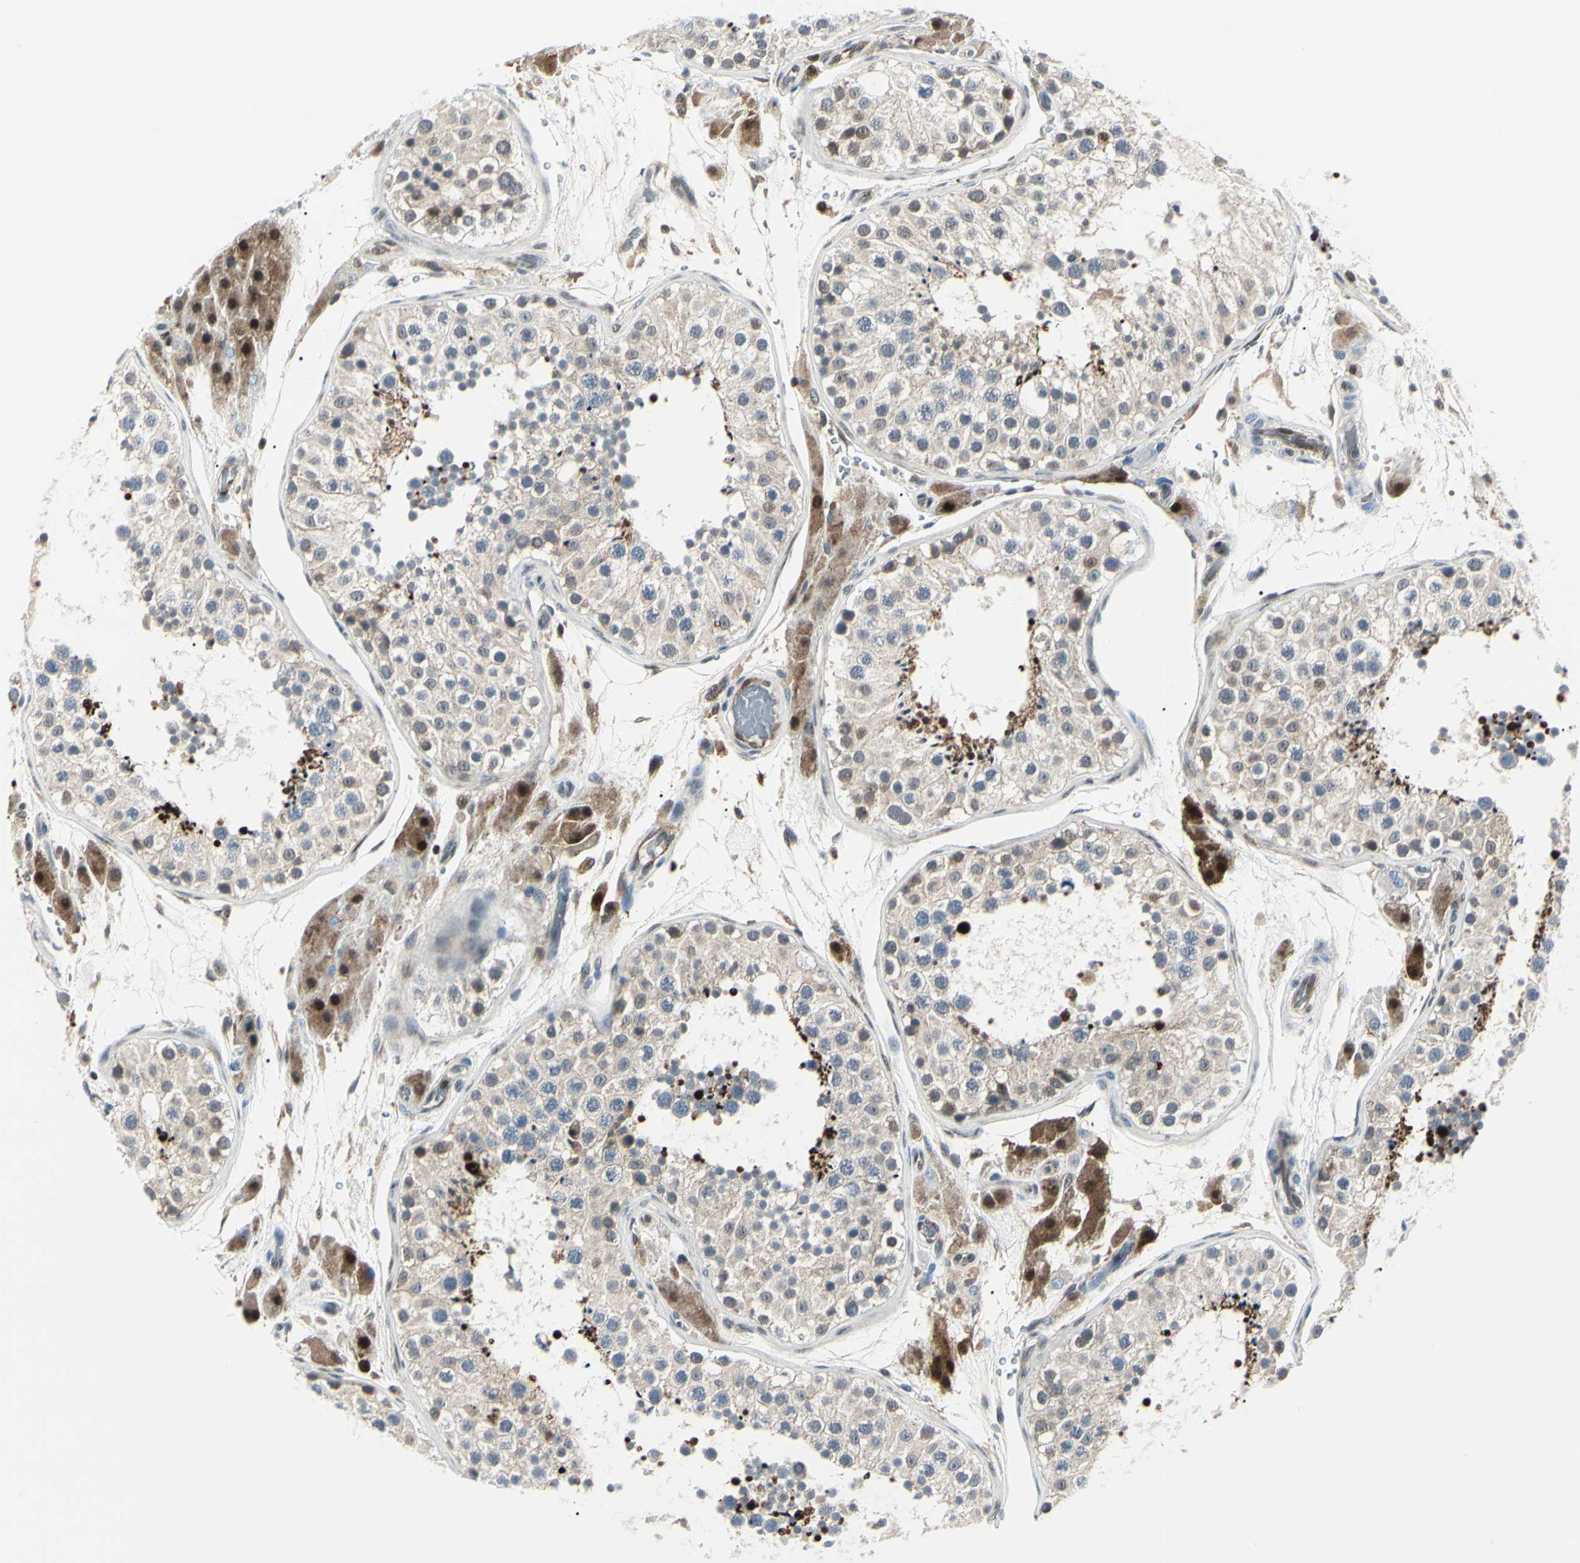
{"staining": {"intensity": "weak", "quantity": ">75%", "location": "cytoplasmic/membranous"}, "tissue": "testis", "cell_type": "Cells in seminiferous ducts", "image_type": "normal", "snomed": [{"axis": "morphology", "description": "Normal tissue, NOS"}, {"axis": "topography", "description": "Testis"}, {"axis": "topography", "description": "Epididymis"}], "caption": "Protein staining by immunohistochemistry (IHC) demonstrates weak cytoplasmic/membranous expression in approximately >75% of cells in seminiferous ducts in normal testis. The protein is shown in brown color, while the nuclei are stained blue.", "gene": "PGK1", "patient": {"sex": "male", "age": 26}}